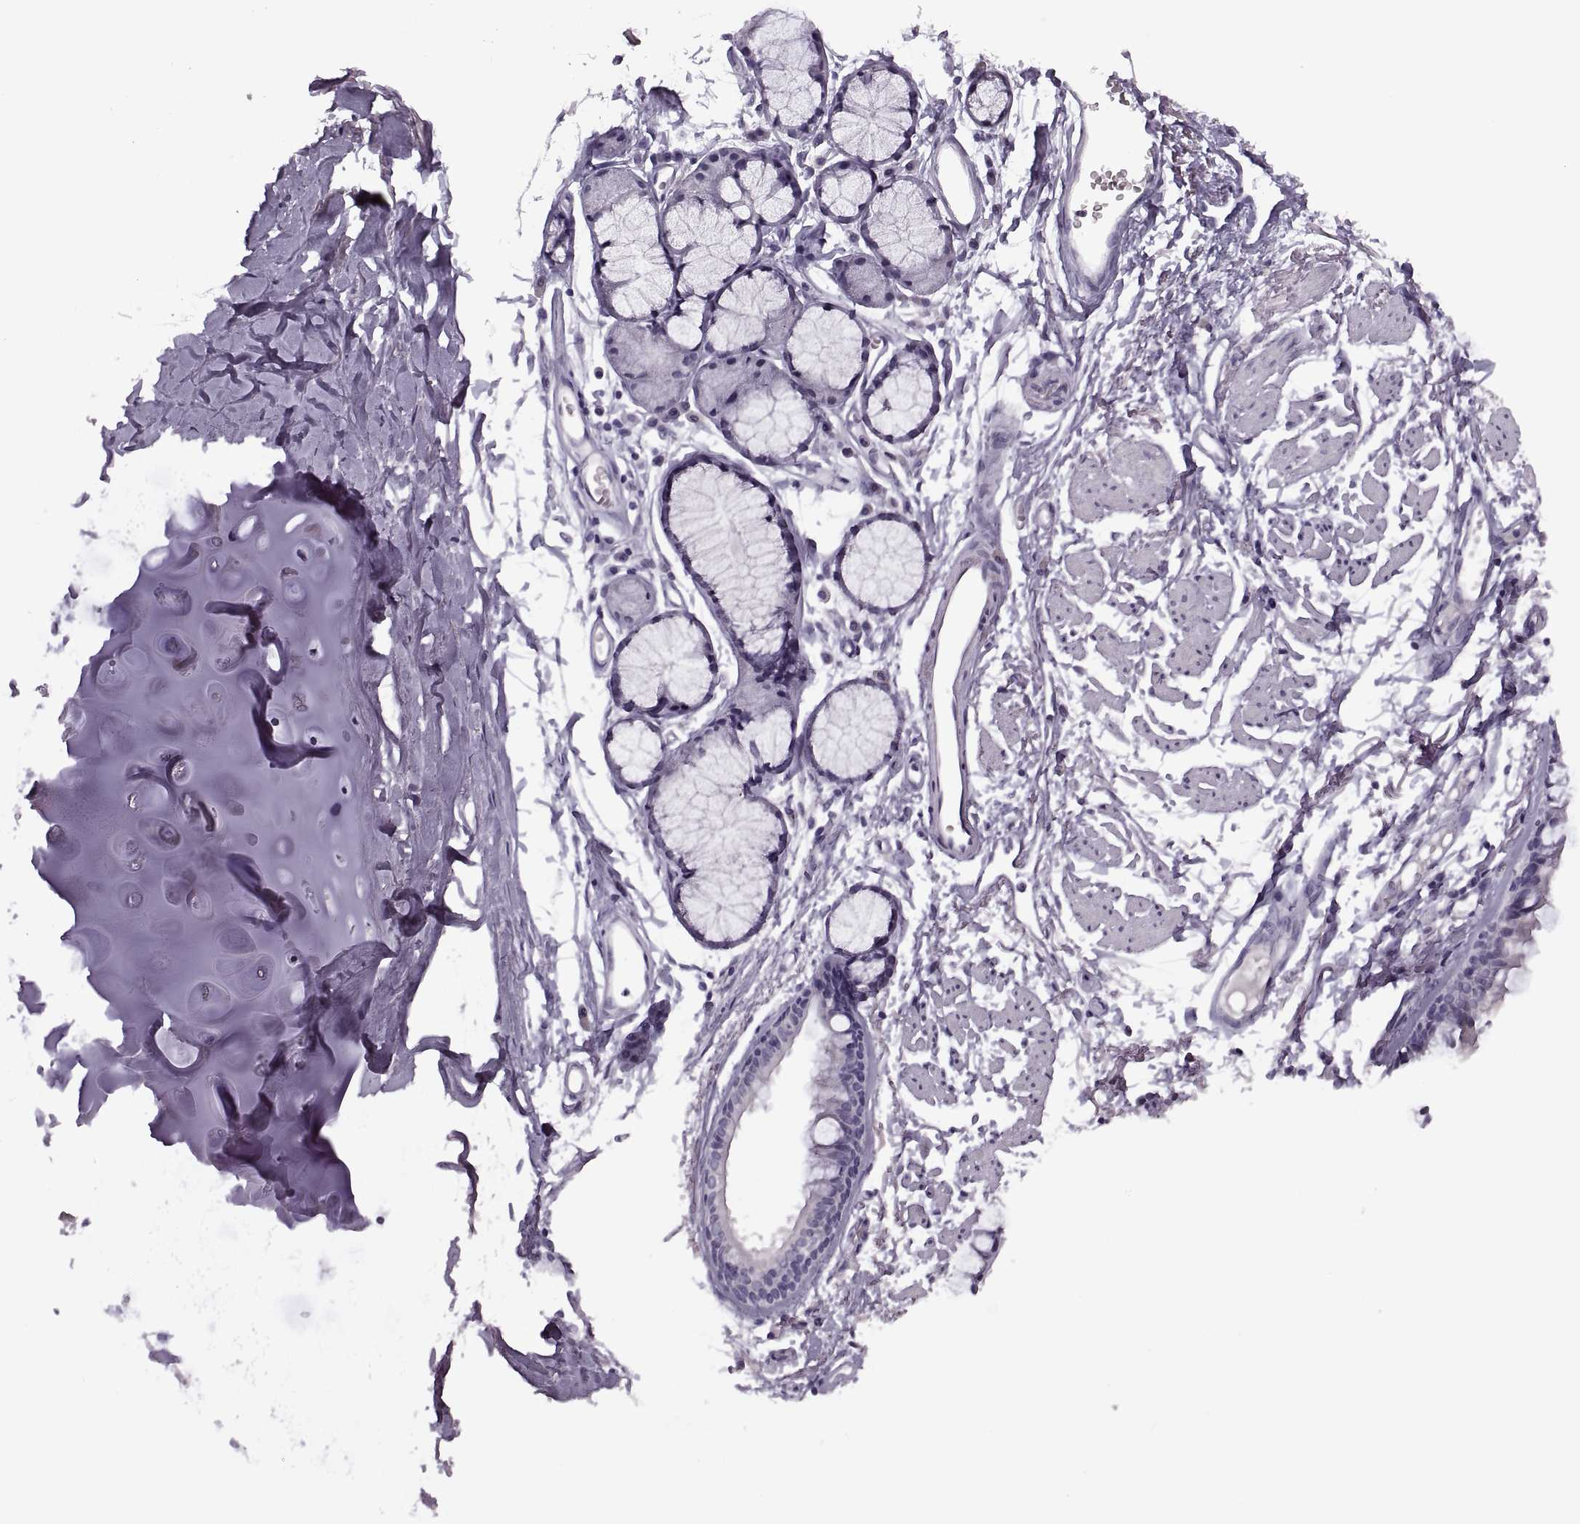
{"staining": {"intensity": "negative", "quantity": "none", "location": "none"}, "tissue": "soft tissue", "cell_type": "Chondrocytes", "image_type": "normal", "snomed": [{"axis": "morphology", "description": "Normal tissue, NOS"}, {"axis": "topography", "description": "Cartilage tissue"}, {"axis": "topography", "description": "Bronchus"}], "caption": "Human soft tissue stained for a protein using IHC demonstrates no positivity in chondrocytes.", "gene": "PAGE2B", "patient": {"sex": "female", "age": 79}}